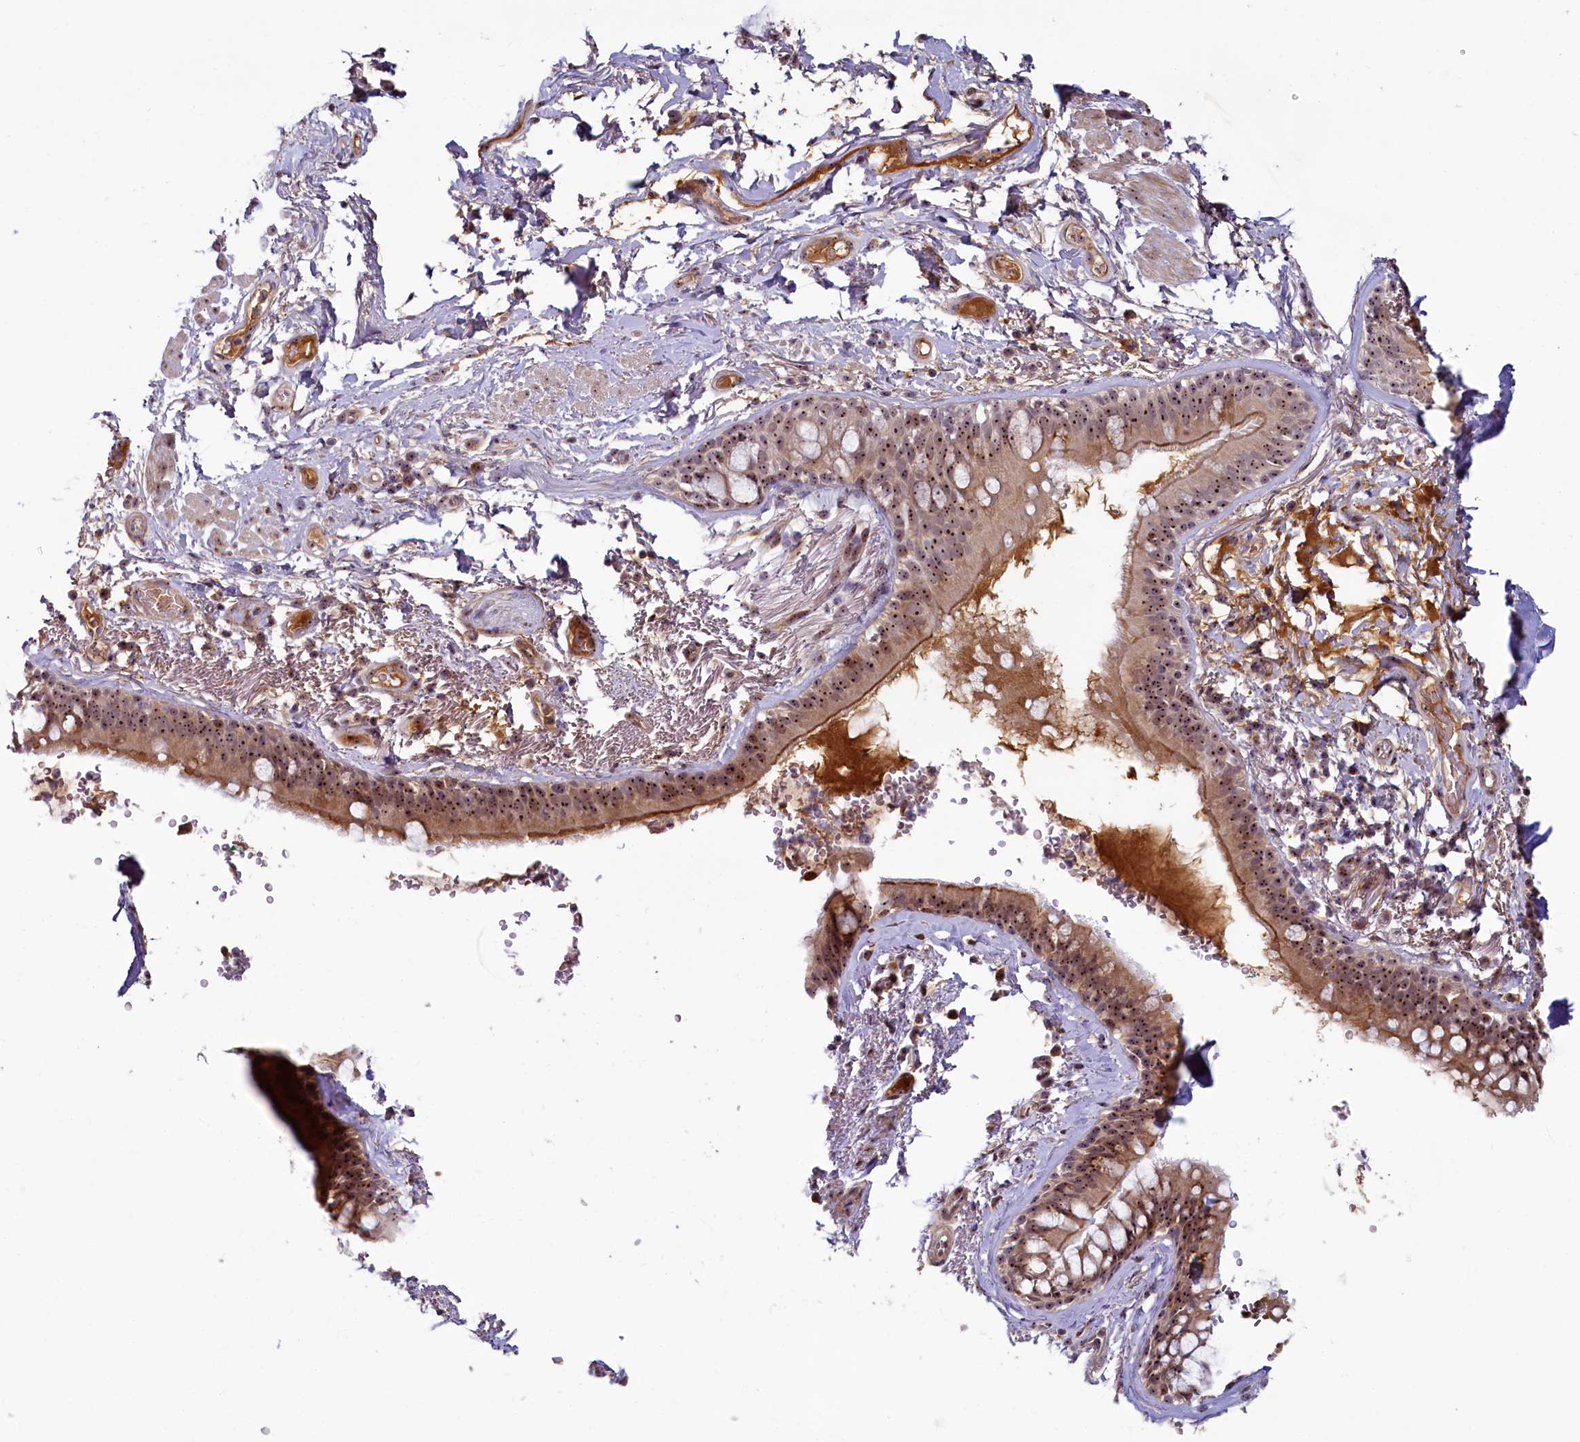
{"staining": {"intensity": "negative", "quantity": "none", "location": "none"}, "tissue": "adipose tissue", "cell_type": "Adipocytes", "image_type": "normal", "snomed": [{"axis": "morphology", "description": "Normal tissue, NOS"}, {"axis": "topography", "description": "Lymph node"}, {"axis": "topography", "description": "Bronchus"}], "caption": "IHC of unremarkable adipose tissue exhibits no positivity in adipocytes.", "gene": "TCOF1", "patient": {"sex": "male", "age": 63}}